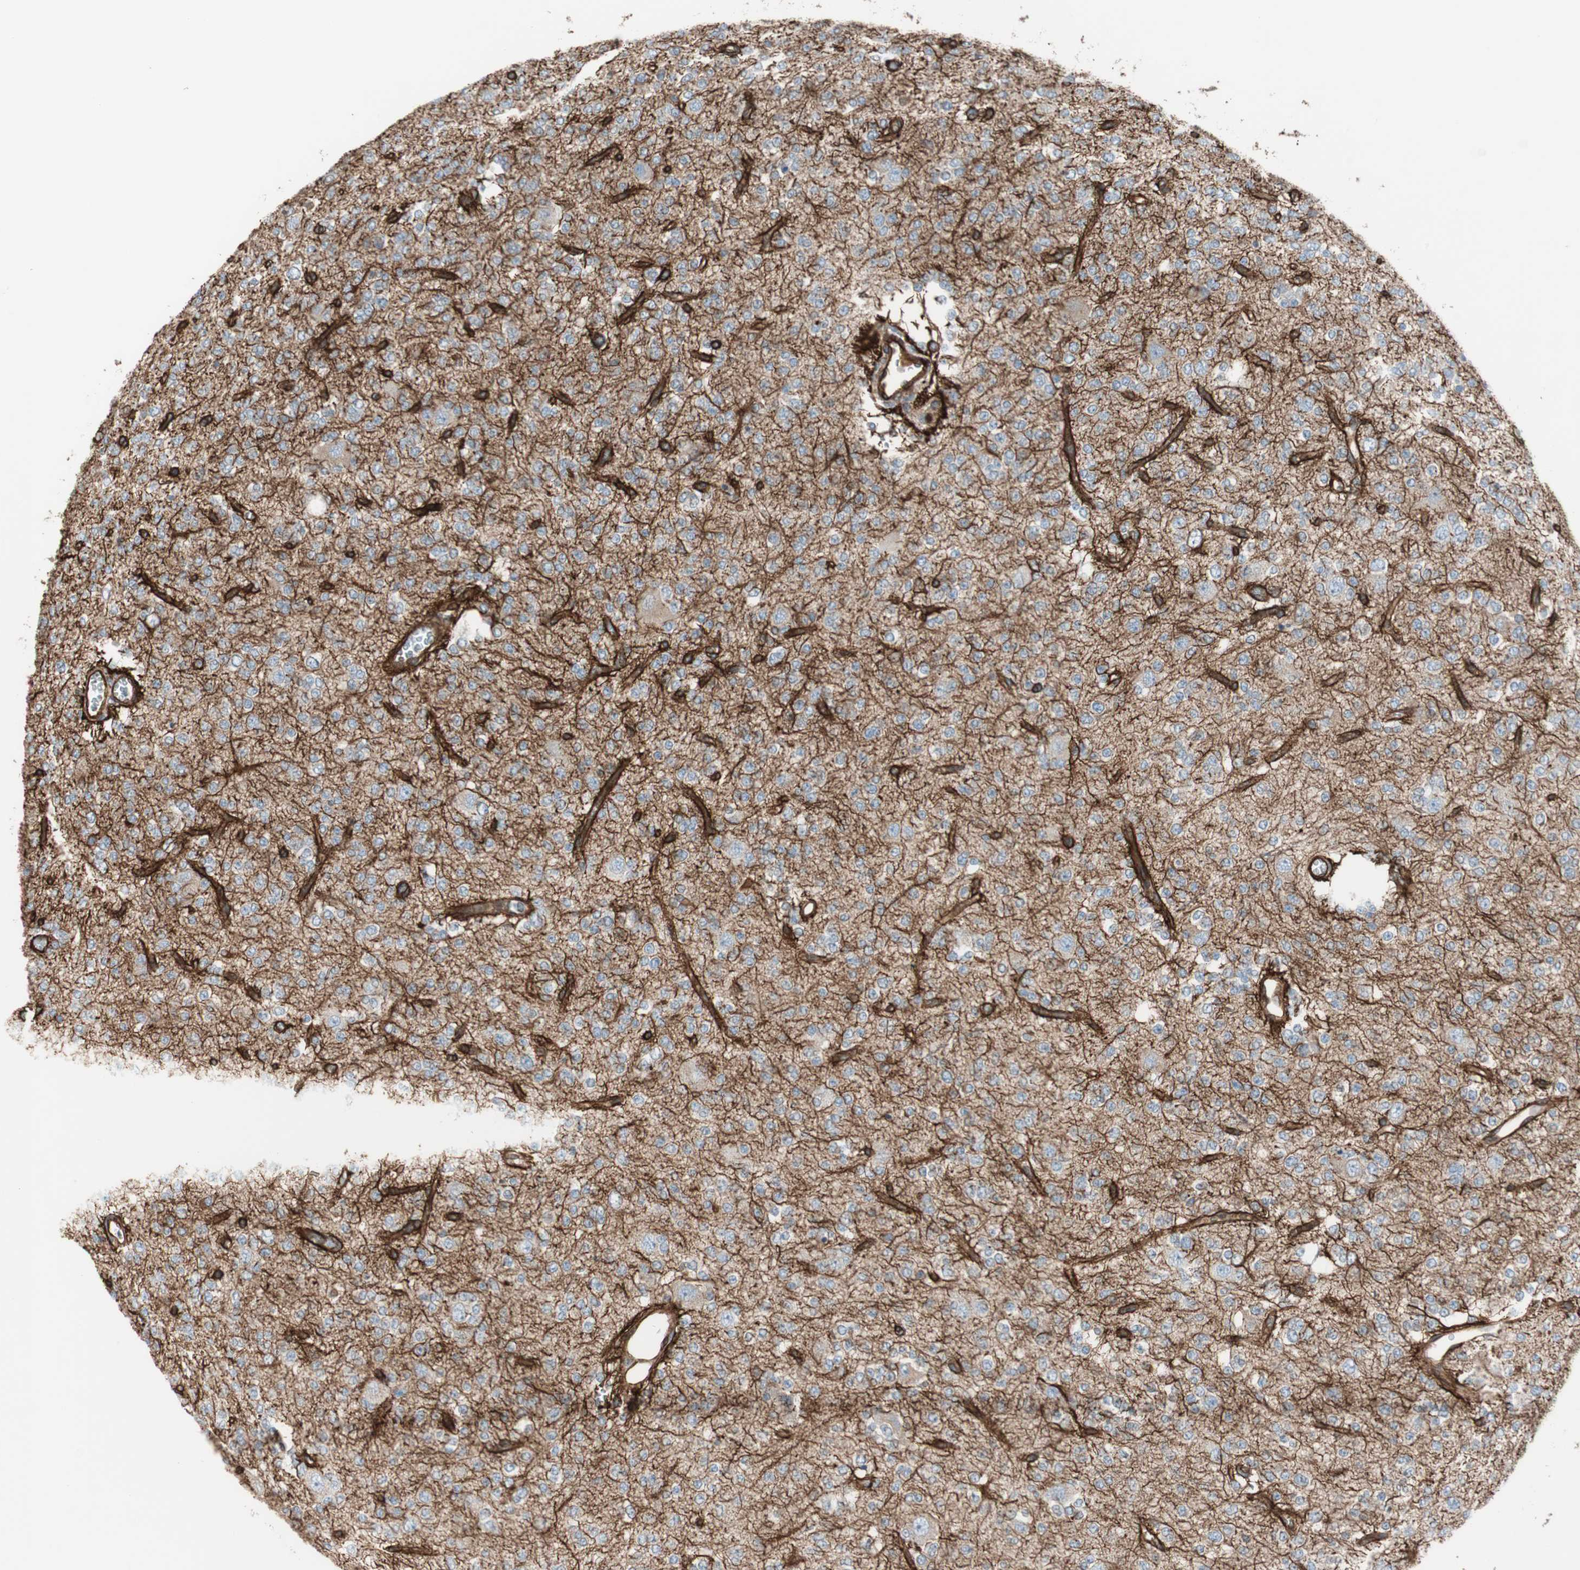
{"staining": {"intensity": "moderate", "quantity": ">75%", "location": "cytoplasmic/membranous"}, "tissue": "glioma", "cell_type": "Tumor cells", "image_type": "cancer", "snomed": [{"axis": "morphology", "description": "Glioma, malignant, Low grade"}, {"axis": "topography", "description": "Brain"}], "caption": "This photomicrograph displays glioma stained with IHC to label a protein in brown. The cytoplasmic/membranous of tumor cells show moderate positivity for the protein. Nuclei are counter-stained blue.", "gene": "TCTA", "patient": {"sex": "male", "age": 38}}